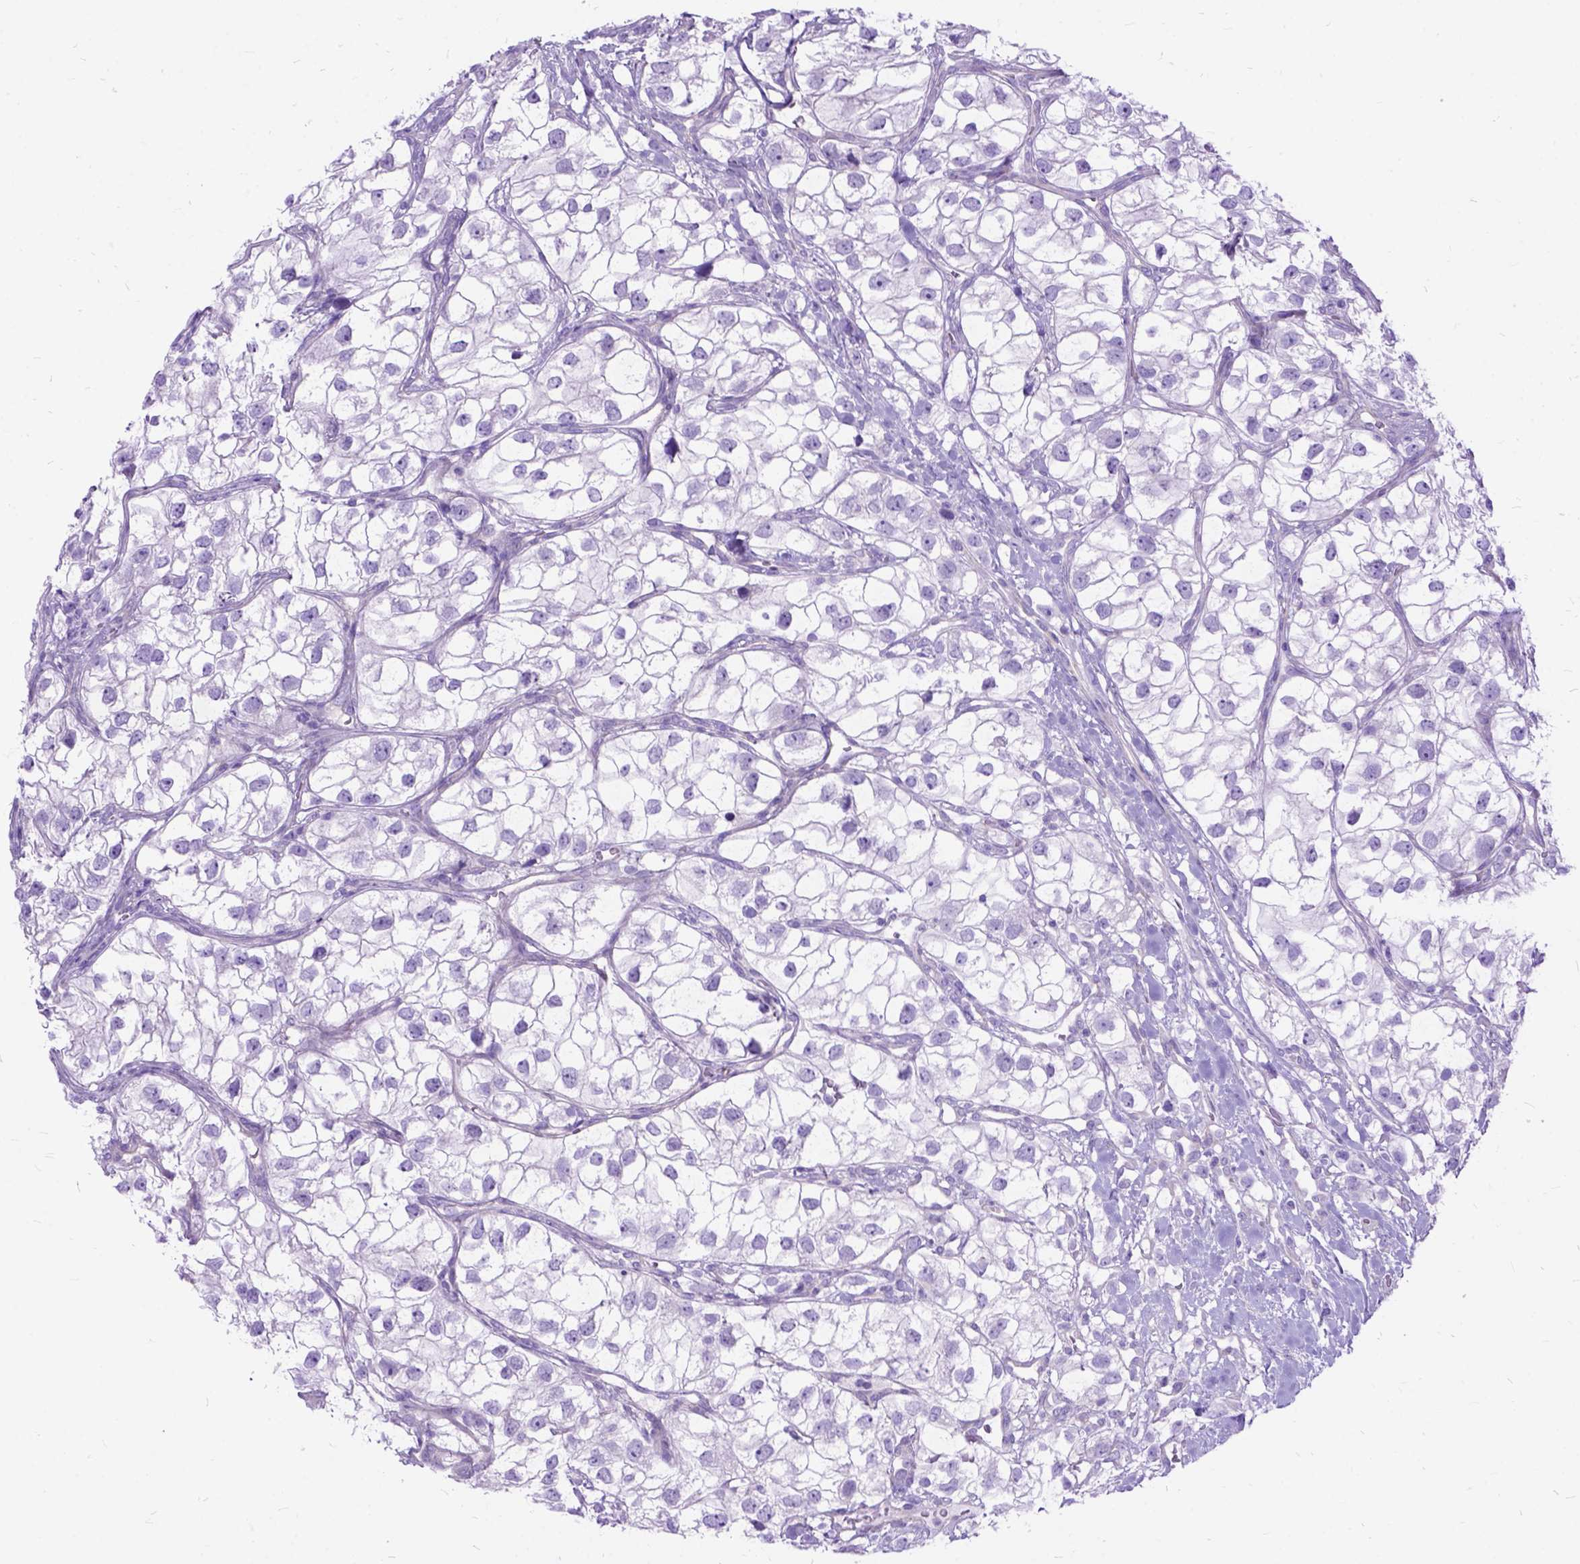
{"staining": {"intensity": "negative", "quantity": "none", "location": "none"}, "tissue": "renal cancer", "cell_type": "Tumor cells", "image_type": "cancer", "snomed": [{"axis": "morphology", "description": "Adenocarcinoma, NOS"}, {"axis": "topography", "description": "Kidney"}], "caption": "Immunohistochemistry histopathology image of neoplastic tissue: renal cancer (adenocarcinoma) stained with DAB exhibits no significant protein staining in tumor cells. The staining was performed using DAB to visualize the protein expression in brown, while the nuclei were stained in blue with hematoxylin (Magnification: 20x).", "gene": "ARL9", "patient": {"sex": "male", "age": 59}}